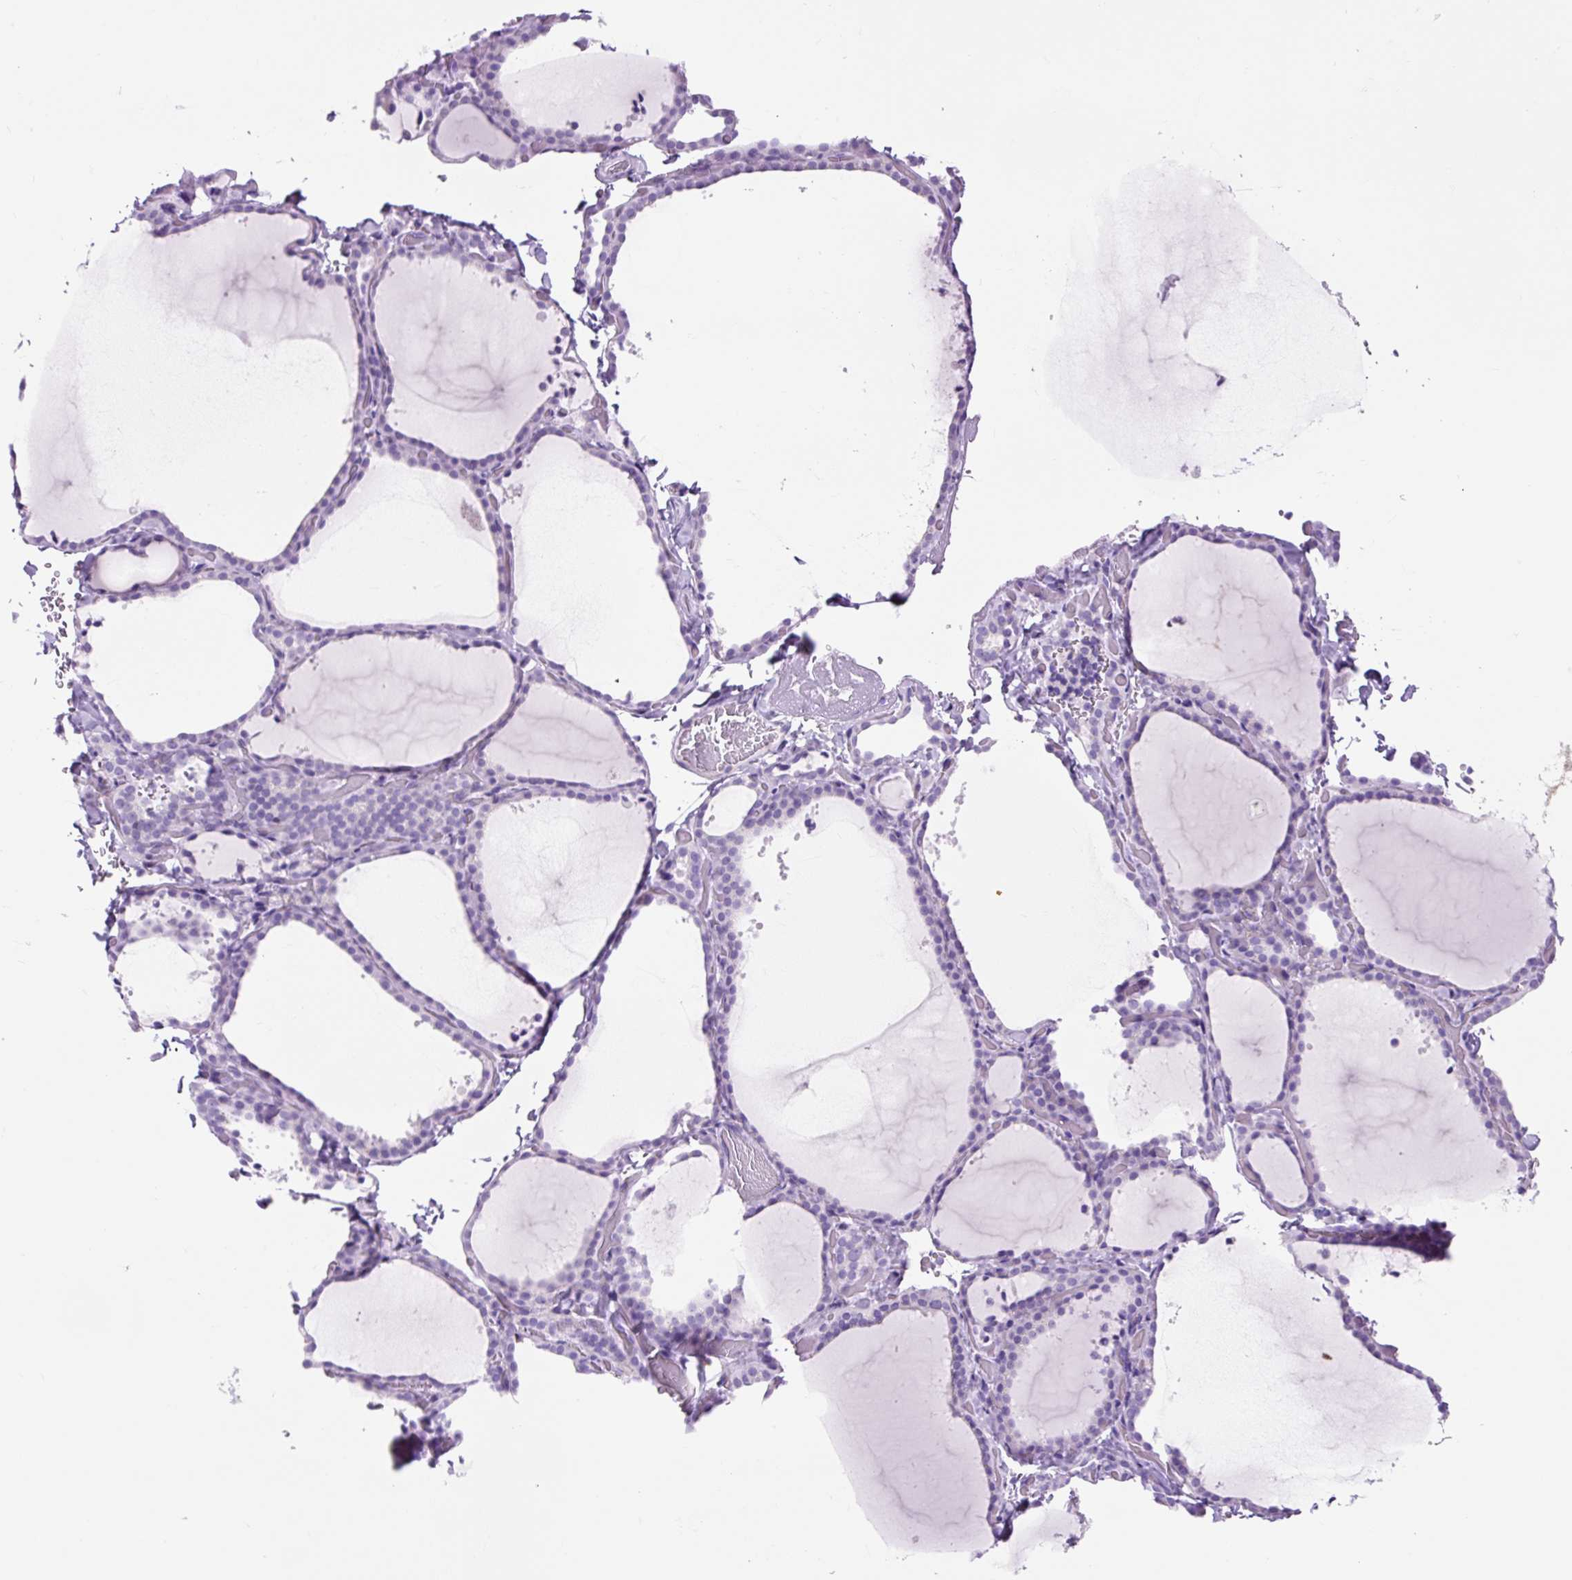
{"staining": {"intensity": "negative", "quantity": "none", "location": "none"}, "tissue": "thyroid gland", "cell_type": "Glandular cells", "image_type": "normal", "snomed": [{"axis": "morphology", "description": "Normal tissue, NOS"}, {"axis": "topography", "description": "Thyroid gland"}], "caption": "Unremarkable thyroid gland was stained to show a protein in brown. There is no significant staining in glandular cells.", "gene": "OR10A7", "patient": {"sex": "female", "age": 22}}